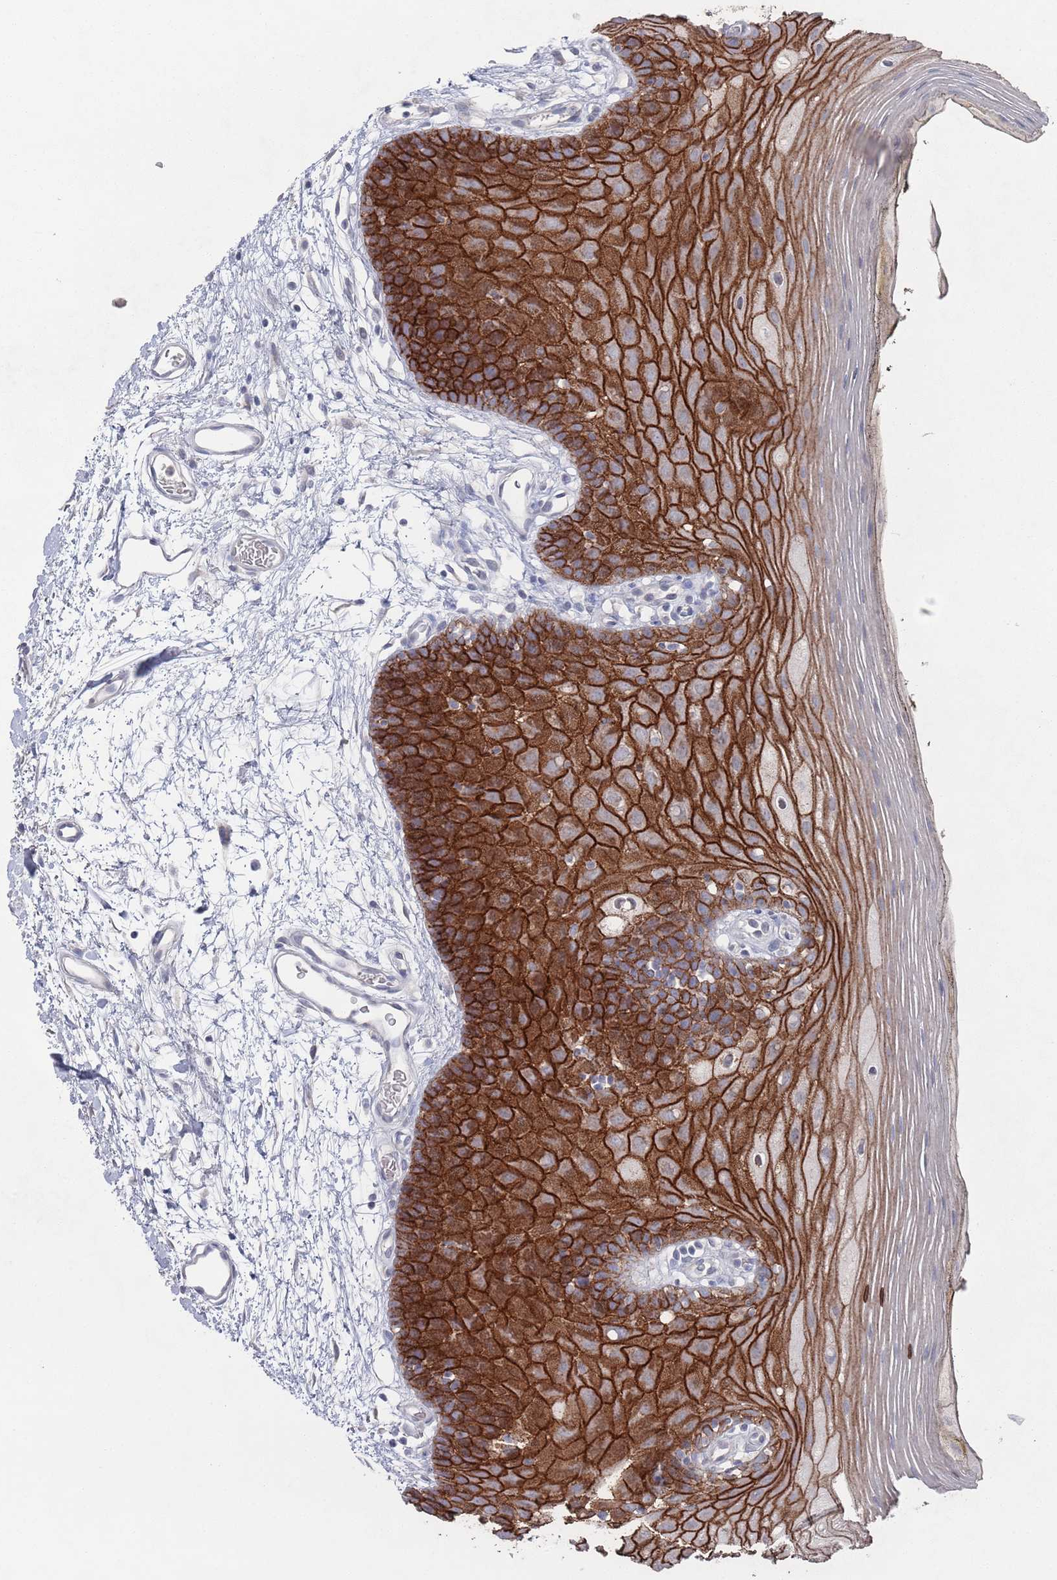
{"staining": {"intensity": "strong", "quantity": ">75%", "location": "cytoplasmic/membranous"}, "tissue": "oral mucosa", "cell_type": "Squamous epithelial cells", "image_type": "normal", "snomed": [{"axis": "morphology", "description": "Normal tissue, NOS"}, {"axis": "topography", "description": "Oral tissue"}, {"axis": "topography", "description": "Tounge, NOS"}], "caption": "Immunohistochemical staining of unremarkable oral mucosa displays high levels of strong cytoplasmic/membranous positivity in approximately >75% of squamous epithelial cells.", "gene": "PROM2", "patient": {"sex": "female", "age": 81}}